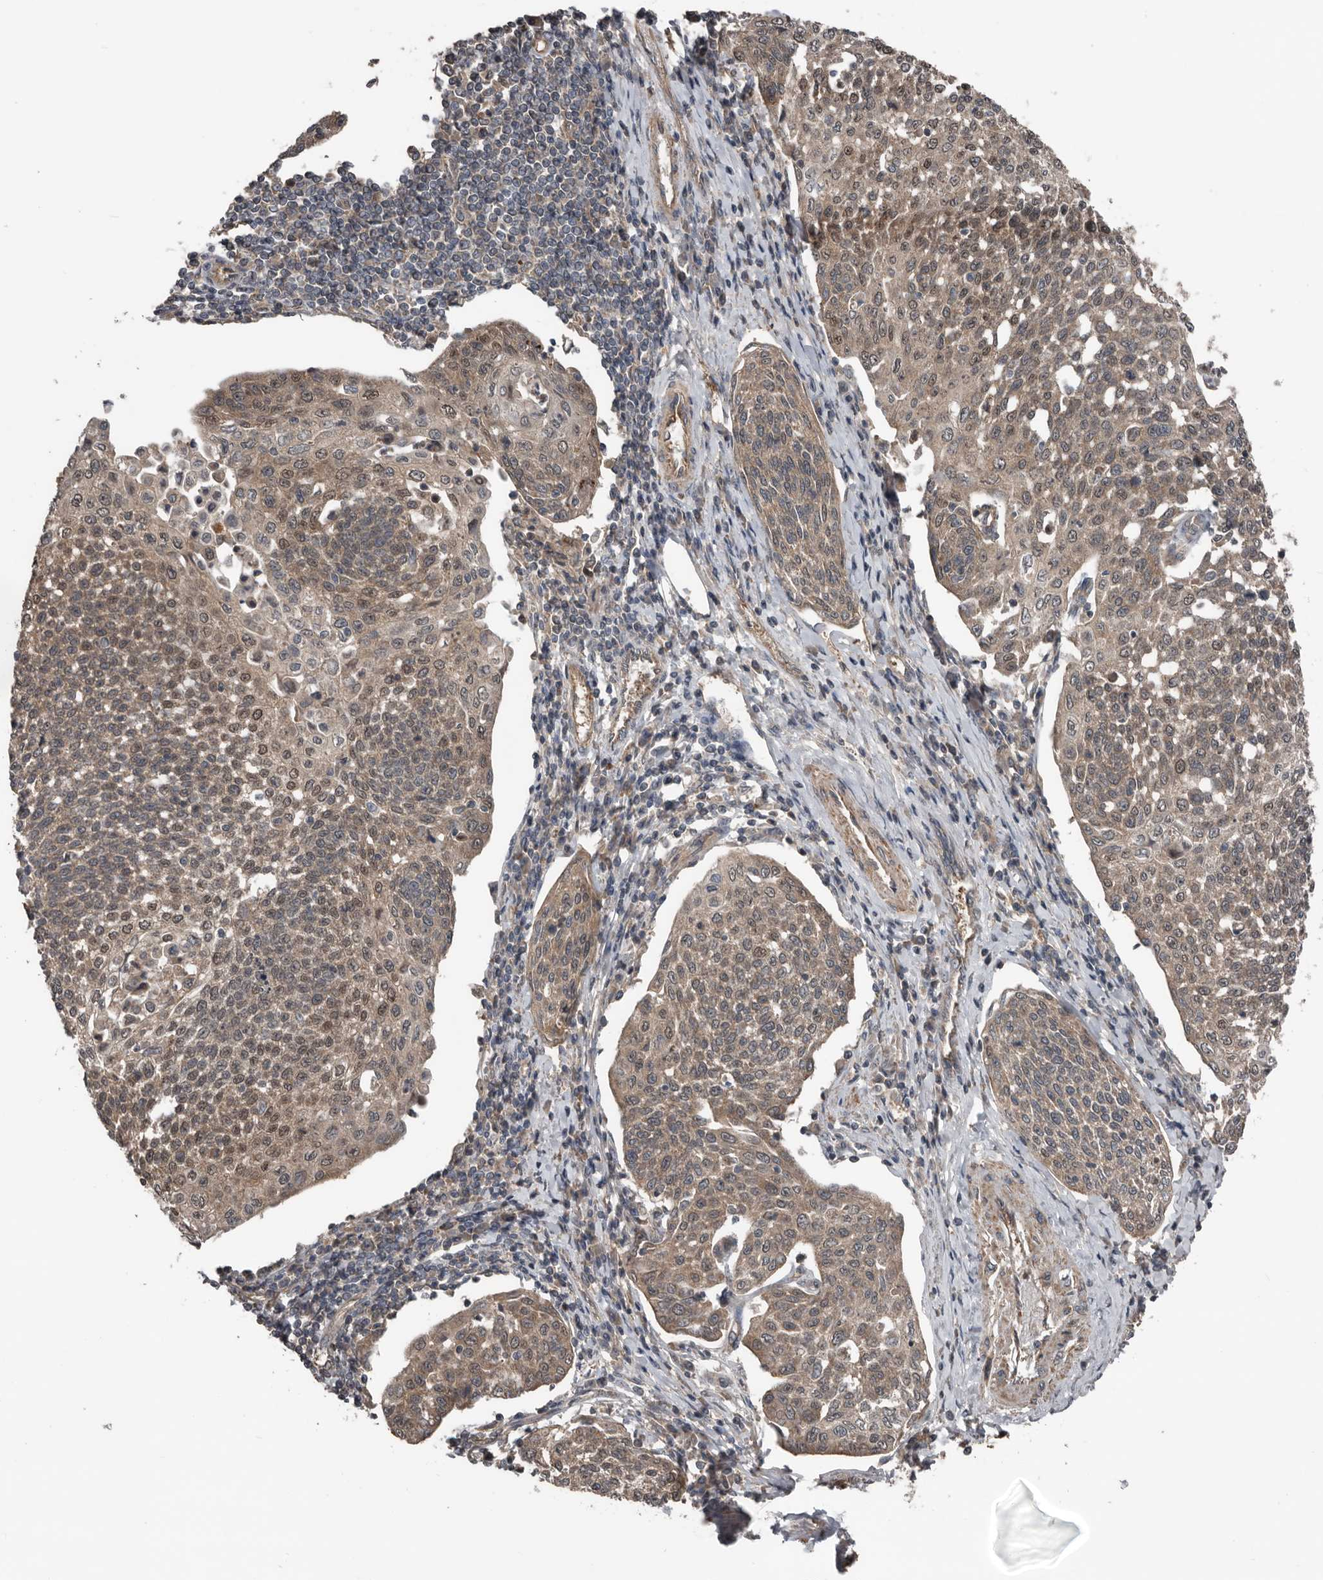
{"staining": {"intensity": "weak", "quantity": ">75%", "location": "cytoplasmic/membranous"}, "tissue": "cervical cancer", "cell_type": "Tumor cells", "image_type": "cancer", "snomed": [{"axis": "morphology", "description": "Squamous cell carcinoma, NOS"}, {"axis": "topography", "description": "Cervix"}], "caption": "Brown immunohistochemical staining in cervical cancer (squamous cell carcinoma) shows weak cytoplasmic/membranous positivity in about >75% of tumor cells.", "gene": "DNAJB4", "patient": {"sex": "female", "age": 34}}